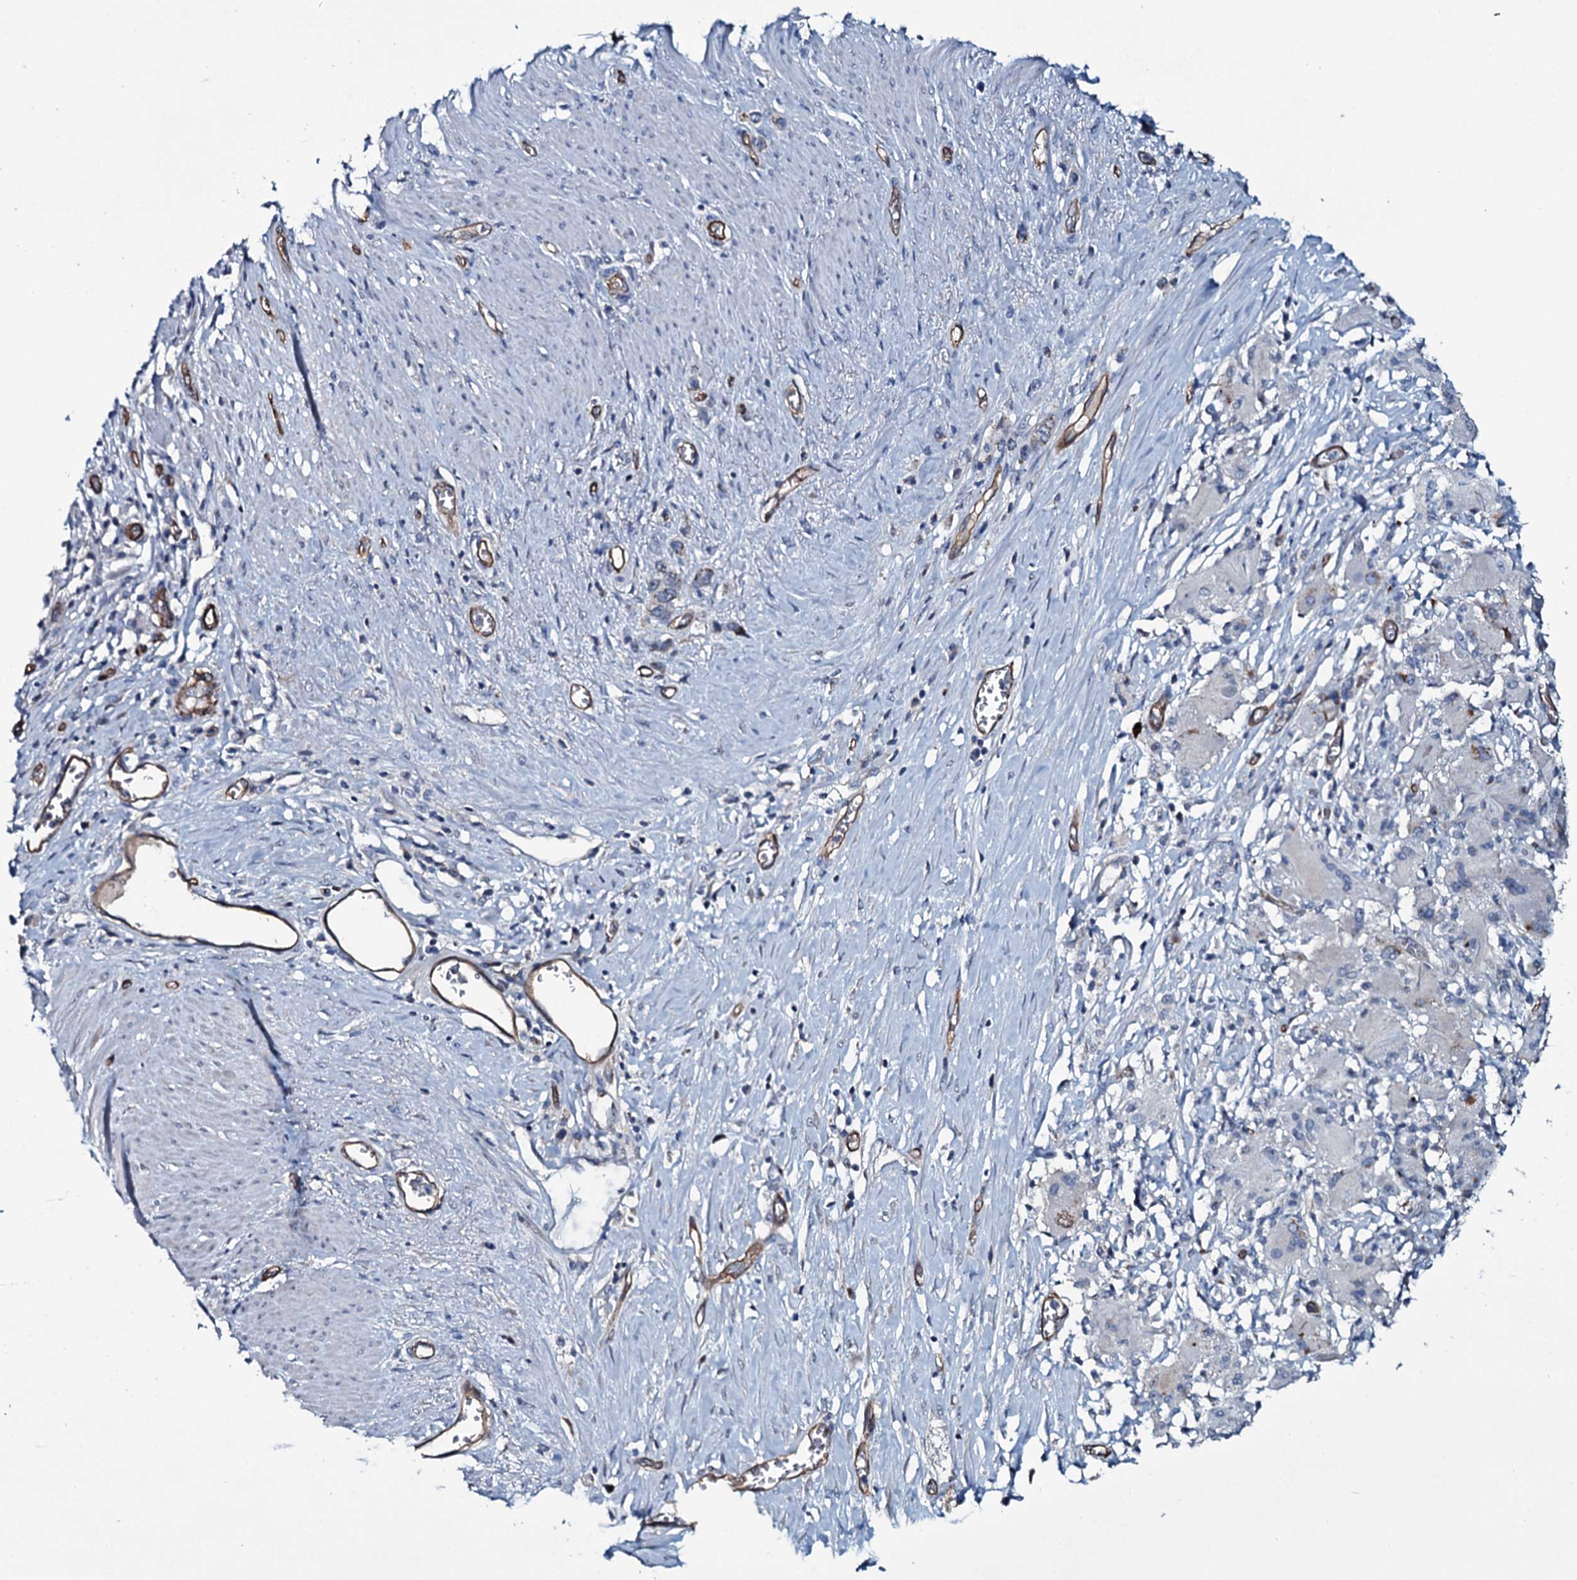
{"staining": {"intensity": "weak", "quantity": "<25%", "location": "cytoplasmic/membranous"}, "tissue": "stomach cancer", "cell_type": "Tumor cells", "image_type": "cancer", "snomed": [{"axis": "morphology", "description": "Adenocarcinoma, NOS"}, {"axis": "morphology", "description": "Adenocarcinoma, High grade"}, {"axis": "topography", "description": "Stomach, upper"}, {"axis": "topography", "description": "Stomach, lower"}], "caption": "An immunohistochemistry (IHC) micrograph of stomach adenocarcinoma is shown. There is no staining in tumor cells of stomach adenocarcinoma.", "gene": "CLEC14A", "patient": {"sex": "female", "age": 65}}